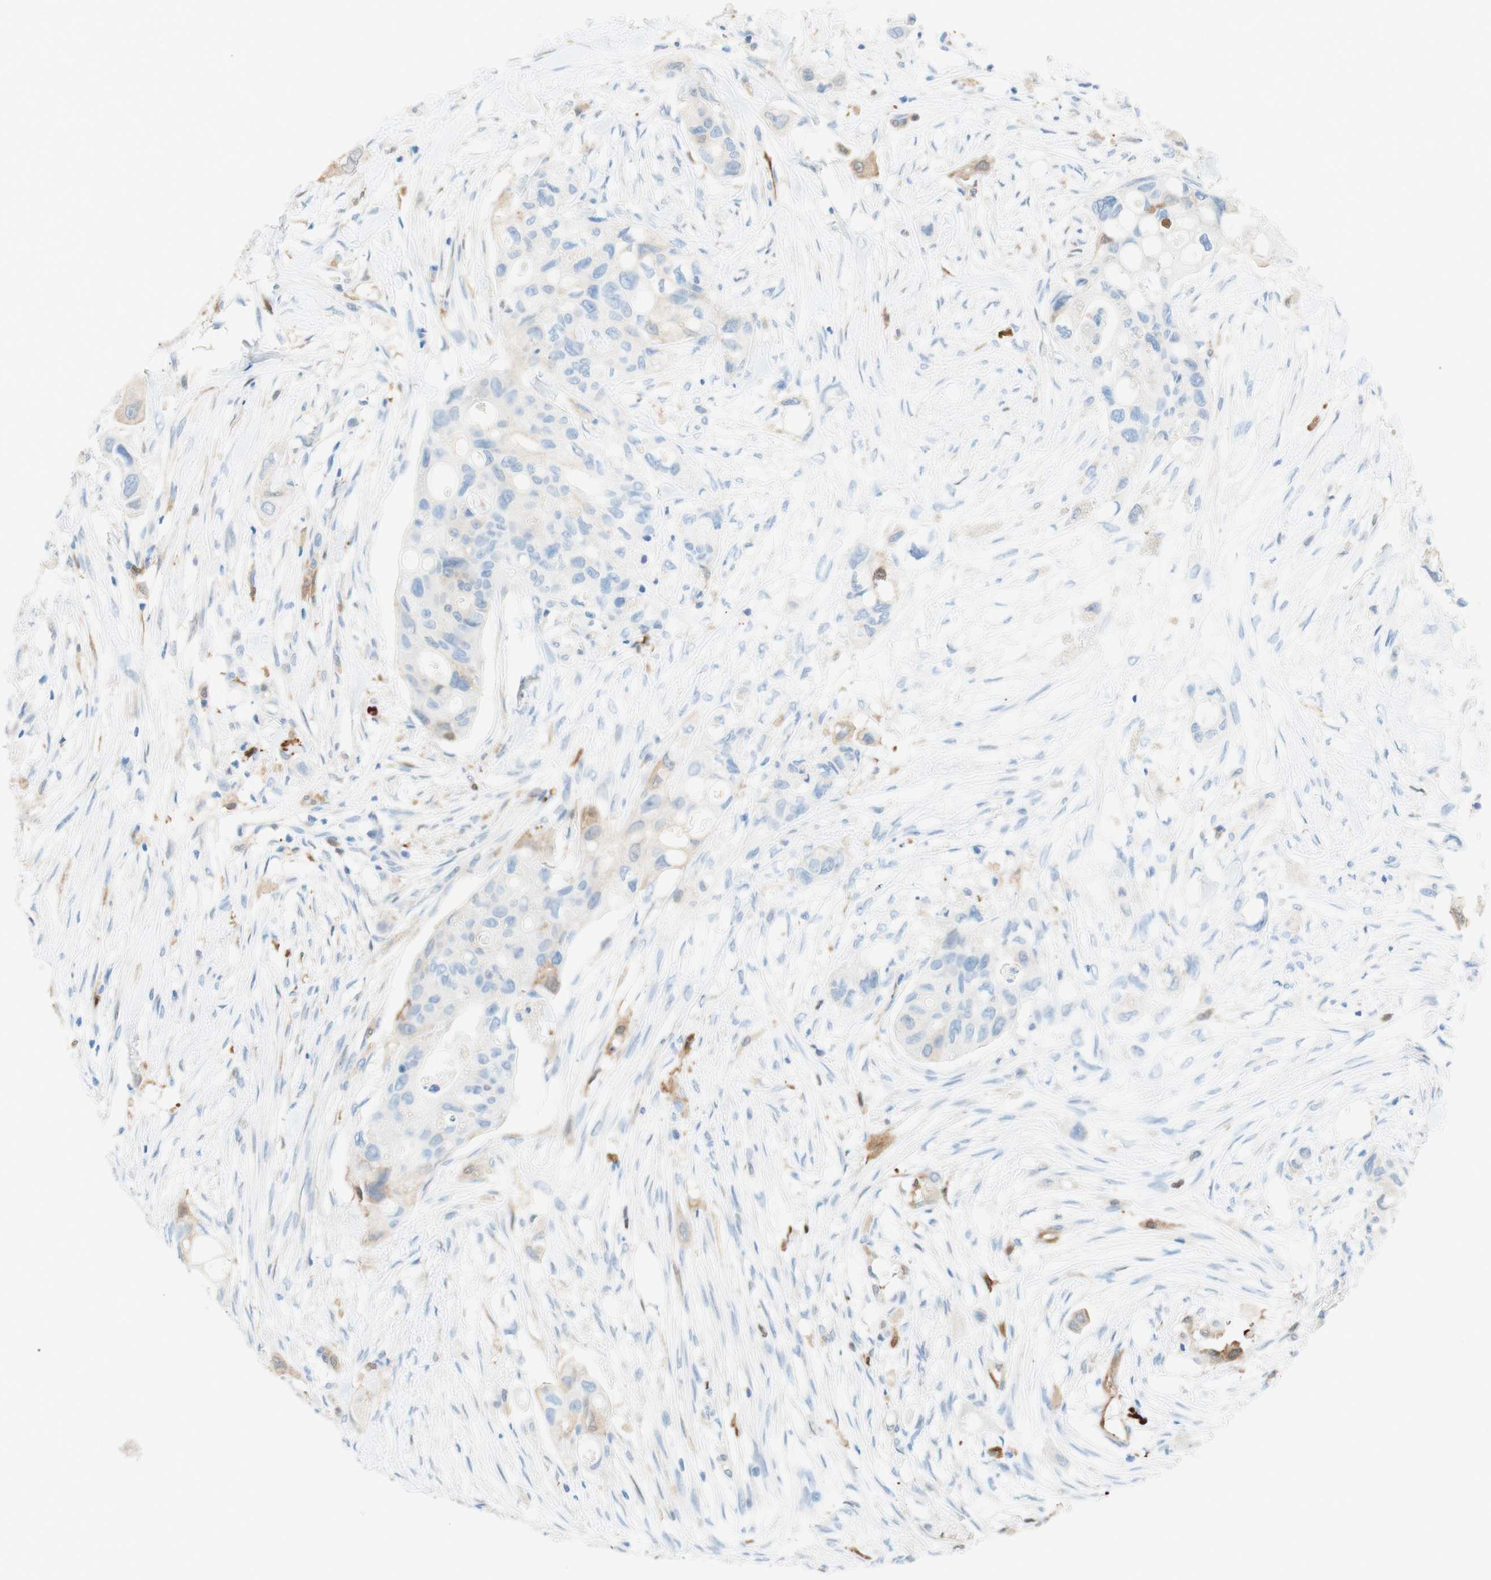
{"staining": {"intensity": "weak", "quantity": "<25%", "location": "cytoplasmic/membranous"}, "tissue": "colorectal cancer", "cell_type": "Tumor cells", "image_type": "cancer", "snomed": [{"axis": "morphology", "description": "Adenocarcinoma, NOS"}, {"axis": "topography", "description": "Colon"}], "caption": "Human colorectal adenocarcinoma stained for a protein using immunohistochemistry (IHC) exhibits no positivity in tumor cells.", "gene": "STMN1", "patient": {"sex": "female", "age": 57}}